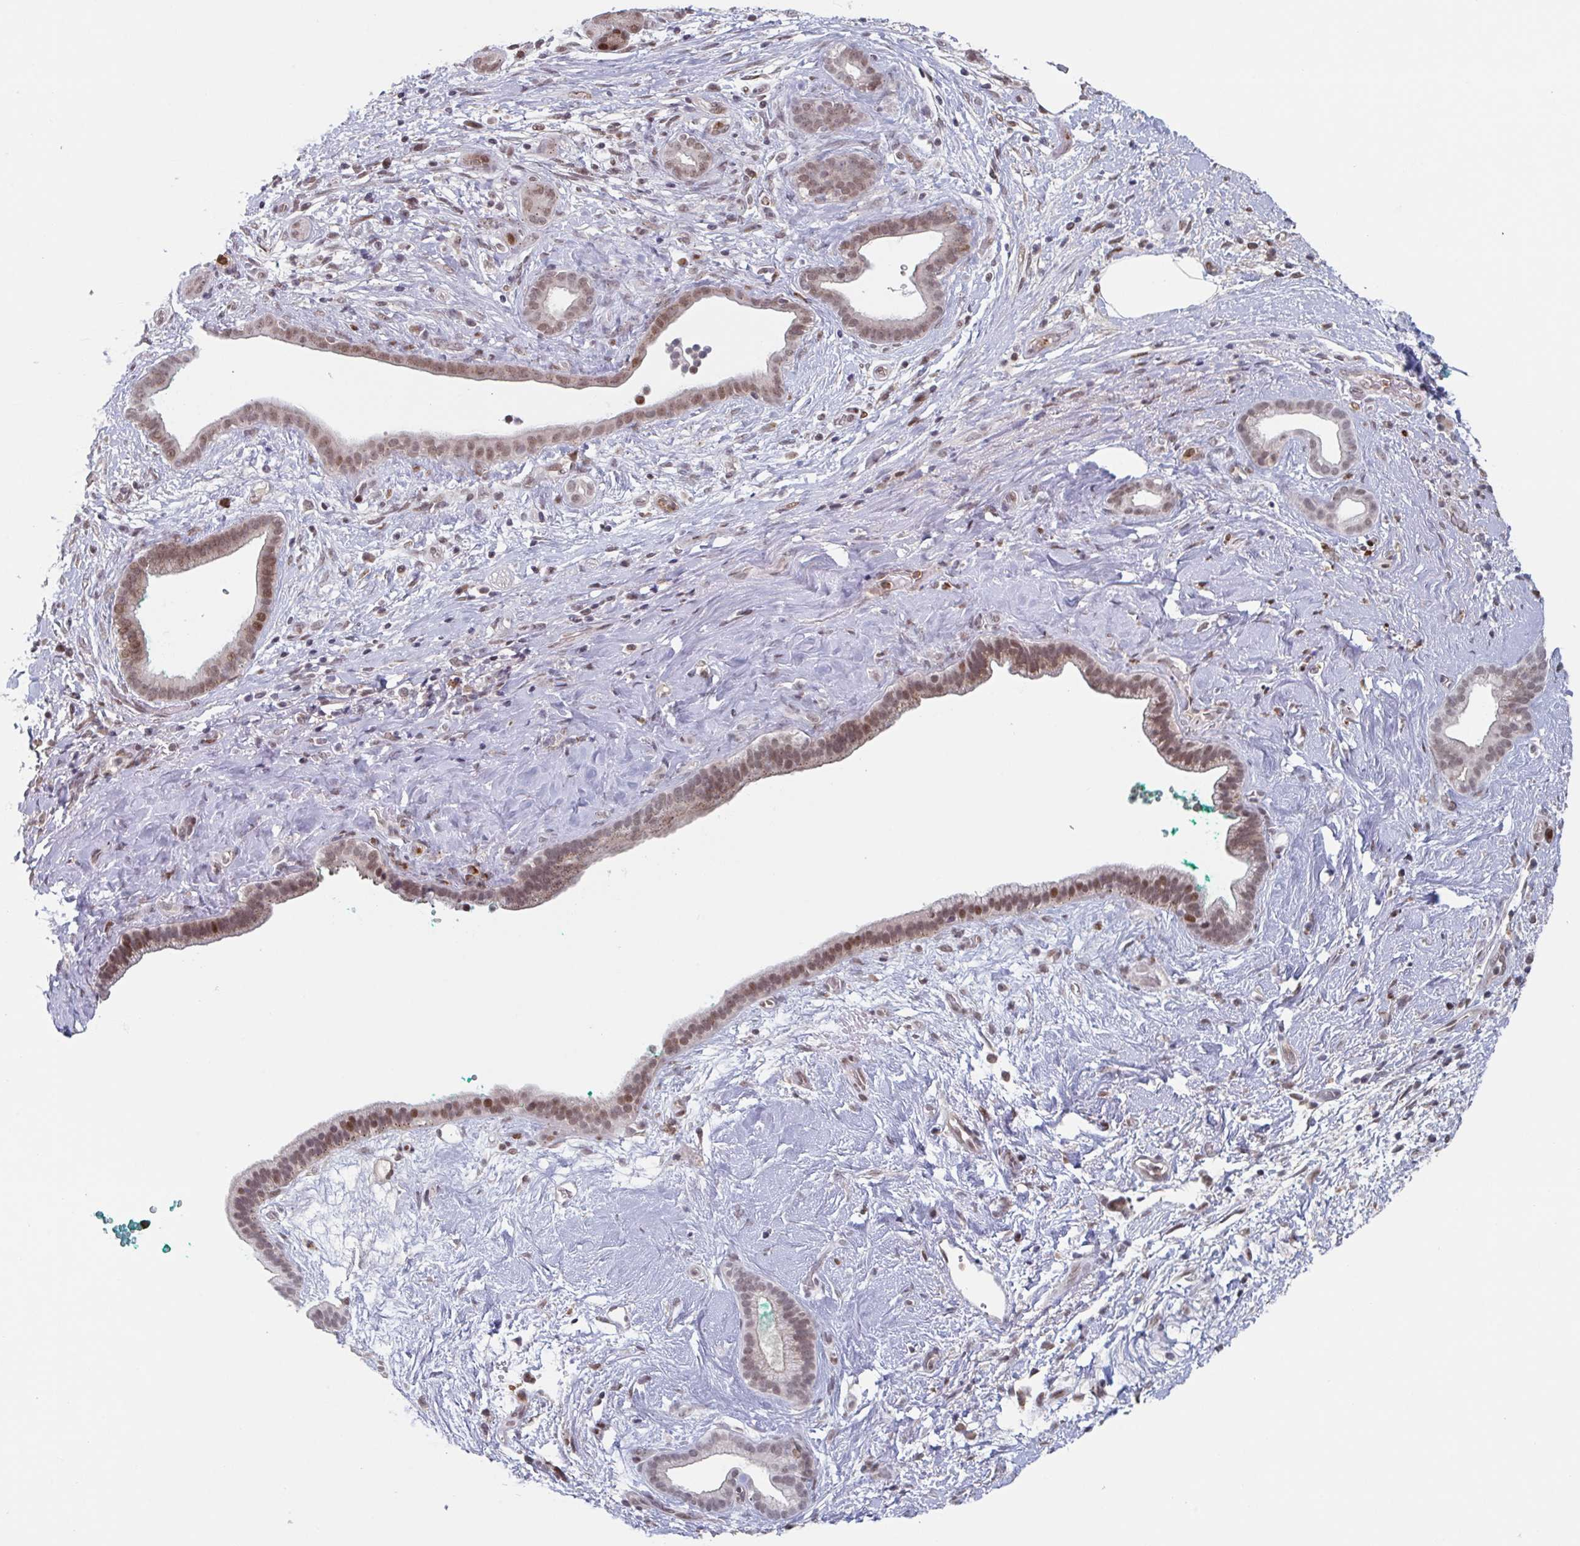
{"staining": {"intensity": "moderate", "quantity": ">75%", "location": "nuclear"}, "tissue": "pancreatic cancer", "cell_type": "Tumor cells", "image_type": "cancer", "snomed": [{"axis": "morphology", "description": "Adenocarcinoma, NOS"}, {"axis": "topography", "description": "Pancreas"}], "caption": "A medium amount of moderate nuclear expression is identified in approximately >75% of tumor cells in pancreatic cancer tissue.", "gene": "RNF212", "patient": {"sex": "male", "age": 78}}